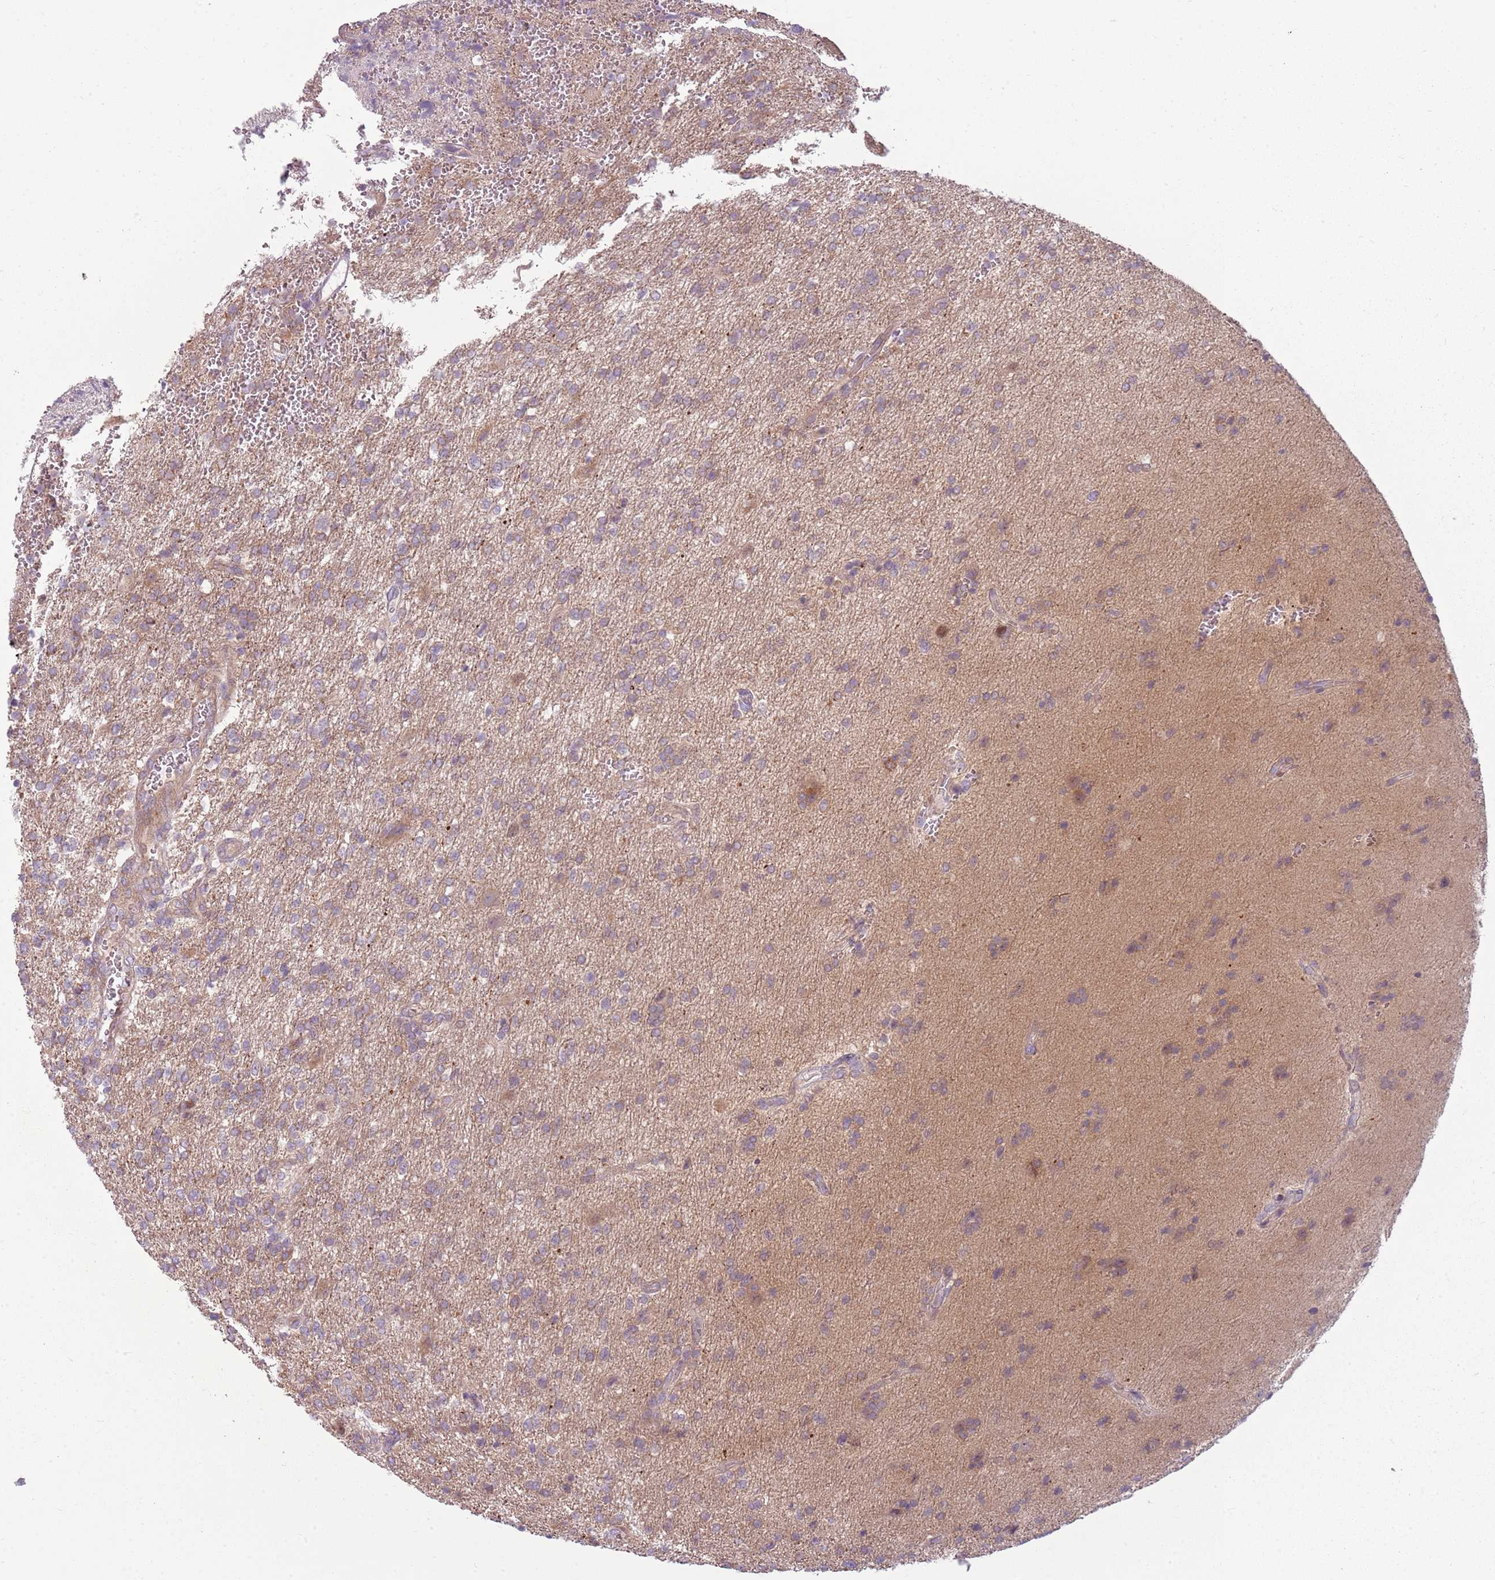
{"staining": {"intensity": "weak", "quantity": "25%-75%", "location": "cytoplasmic/membranous"}, "tissue": "glioma", "cell_type": "Tumor cells", "image_type": "cancer", "snomed": [{"axis": "morphology", "description": "Glioma, malignant, High grade"}, {"axis": "topography", "description": "Brain"}], "caption": "Glioma was stained to show a protein in brown. There is low levels of weak cytoplasmic/membranous staining in approximately 25%-75% of tumor cells. Nuclei are stained in blue.", "gene": "RPL21", "patient": {"sex": "male", "age": 56}}